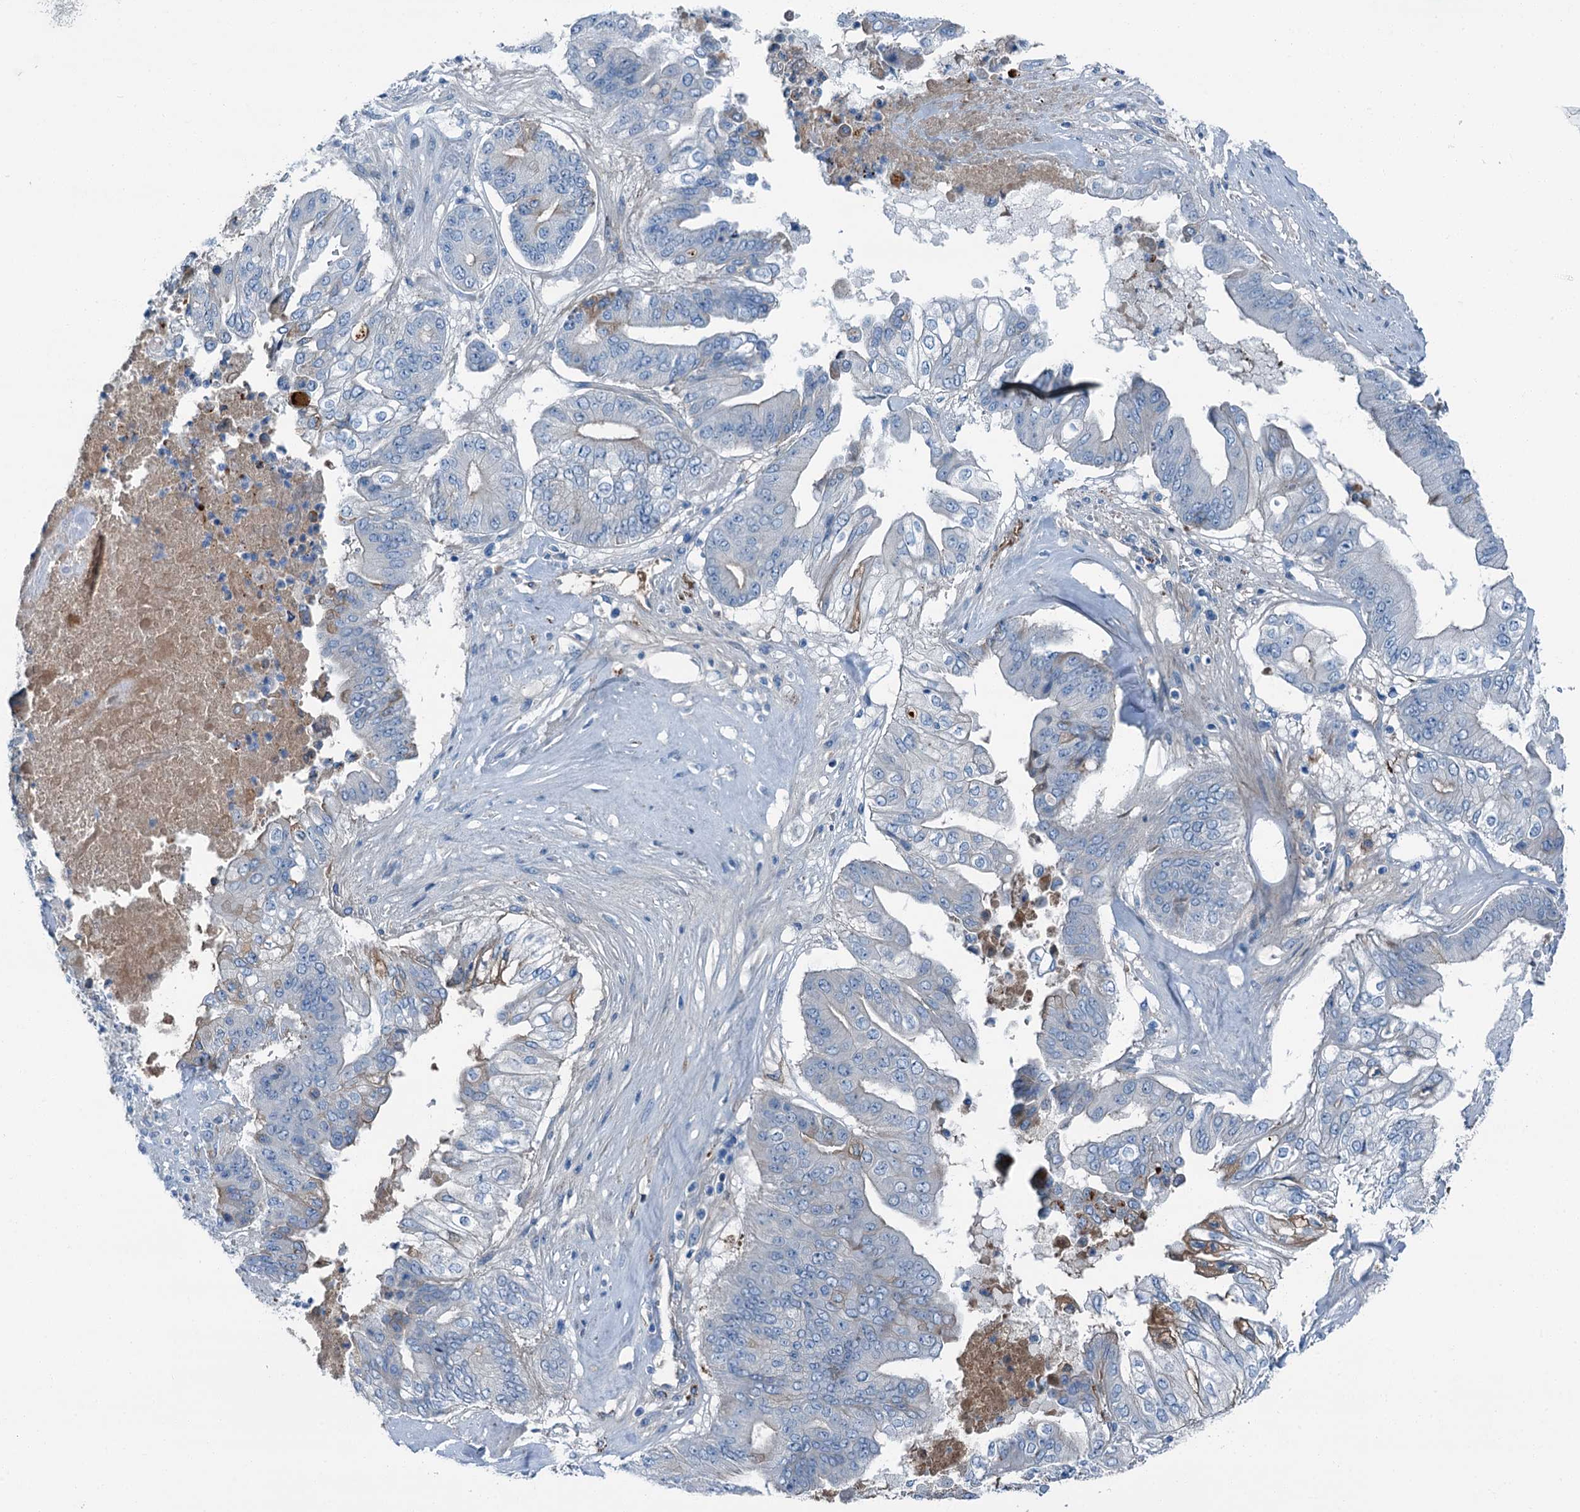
{"staining": {"intensity": "moderate", "quantity": "<25%", "location": "cytoplasmic/membranous"}, "tissue": "pancreatic cancer", "cell_type": "Tumor cells", "image_type": "cancer", "snomed": [{"axis": "morphology", "description": "Adenocarcinoma, NOS"}, {"axis": "topography", "description": "Pancreas"}], "caption": "Pancreatic cancer stained with a protein marker exhibits moderate staining in tumor cells.", "gene": "AXL", "patient": {"sex": "female", "age": 77}}